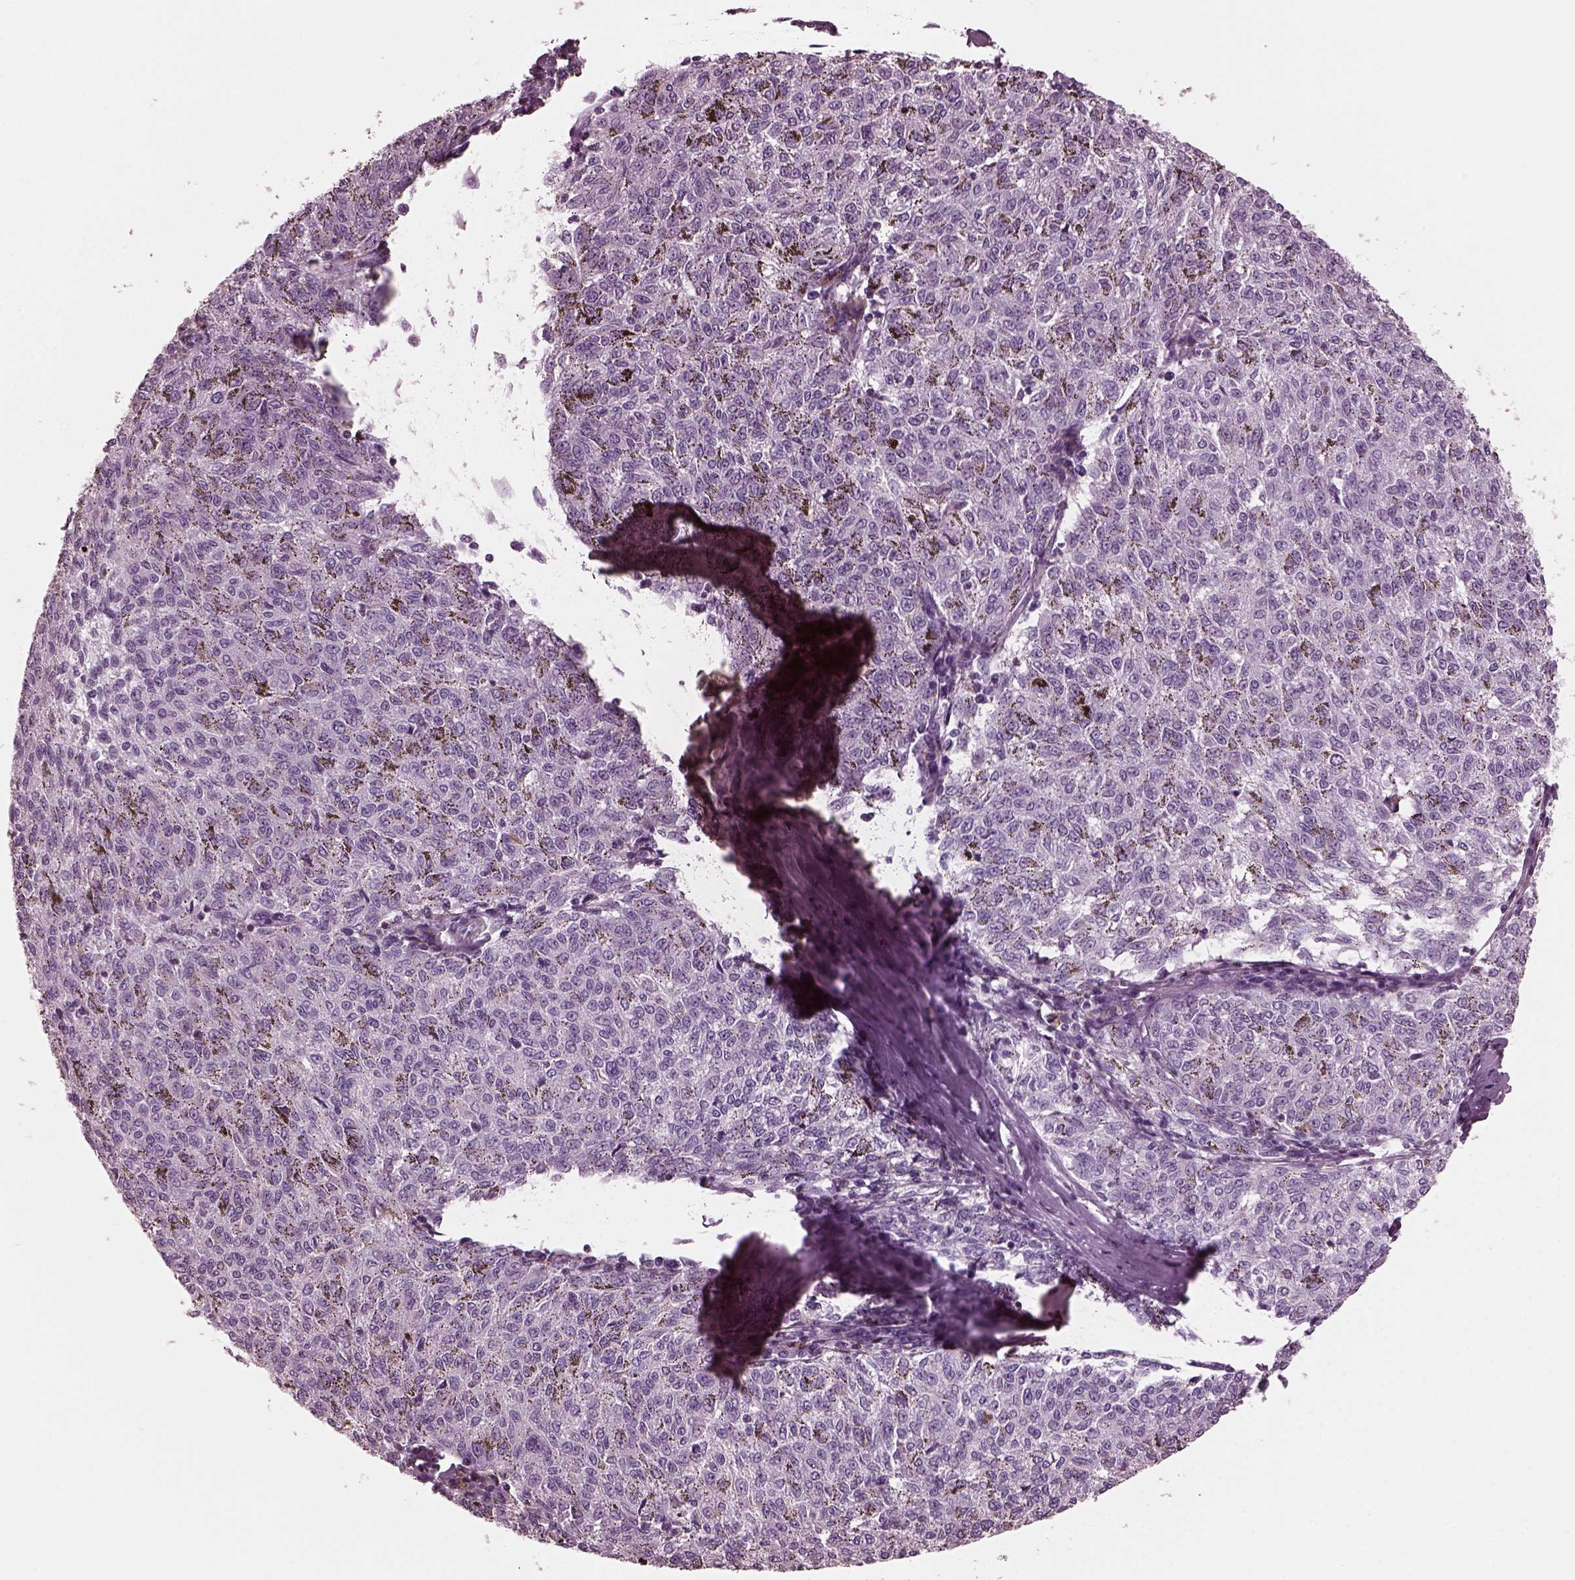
{"staining": {"intensity": "negative", "quantity": "none", "location": "none"}, "tissue": "melanoma", "cell_type": "Tumor cells", "image_type": "cancer", "snomed": [{"axis": "morphology", "description": "Malignant melanoma, NOS"}, {"axis": "topography", "description": "Skin"}], "caption": "Image shows no protein staining in tumor cells of melanoma tissue.", "gene": "GDF11", "patient": {"sex": "female", "age": 72}}